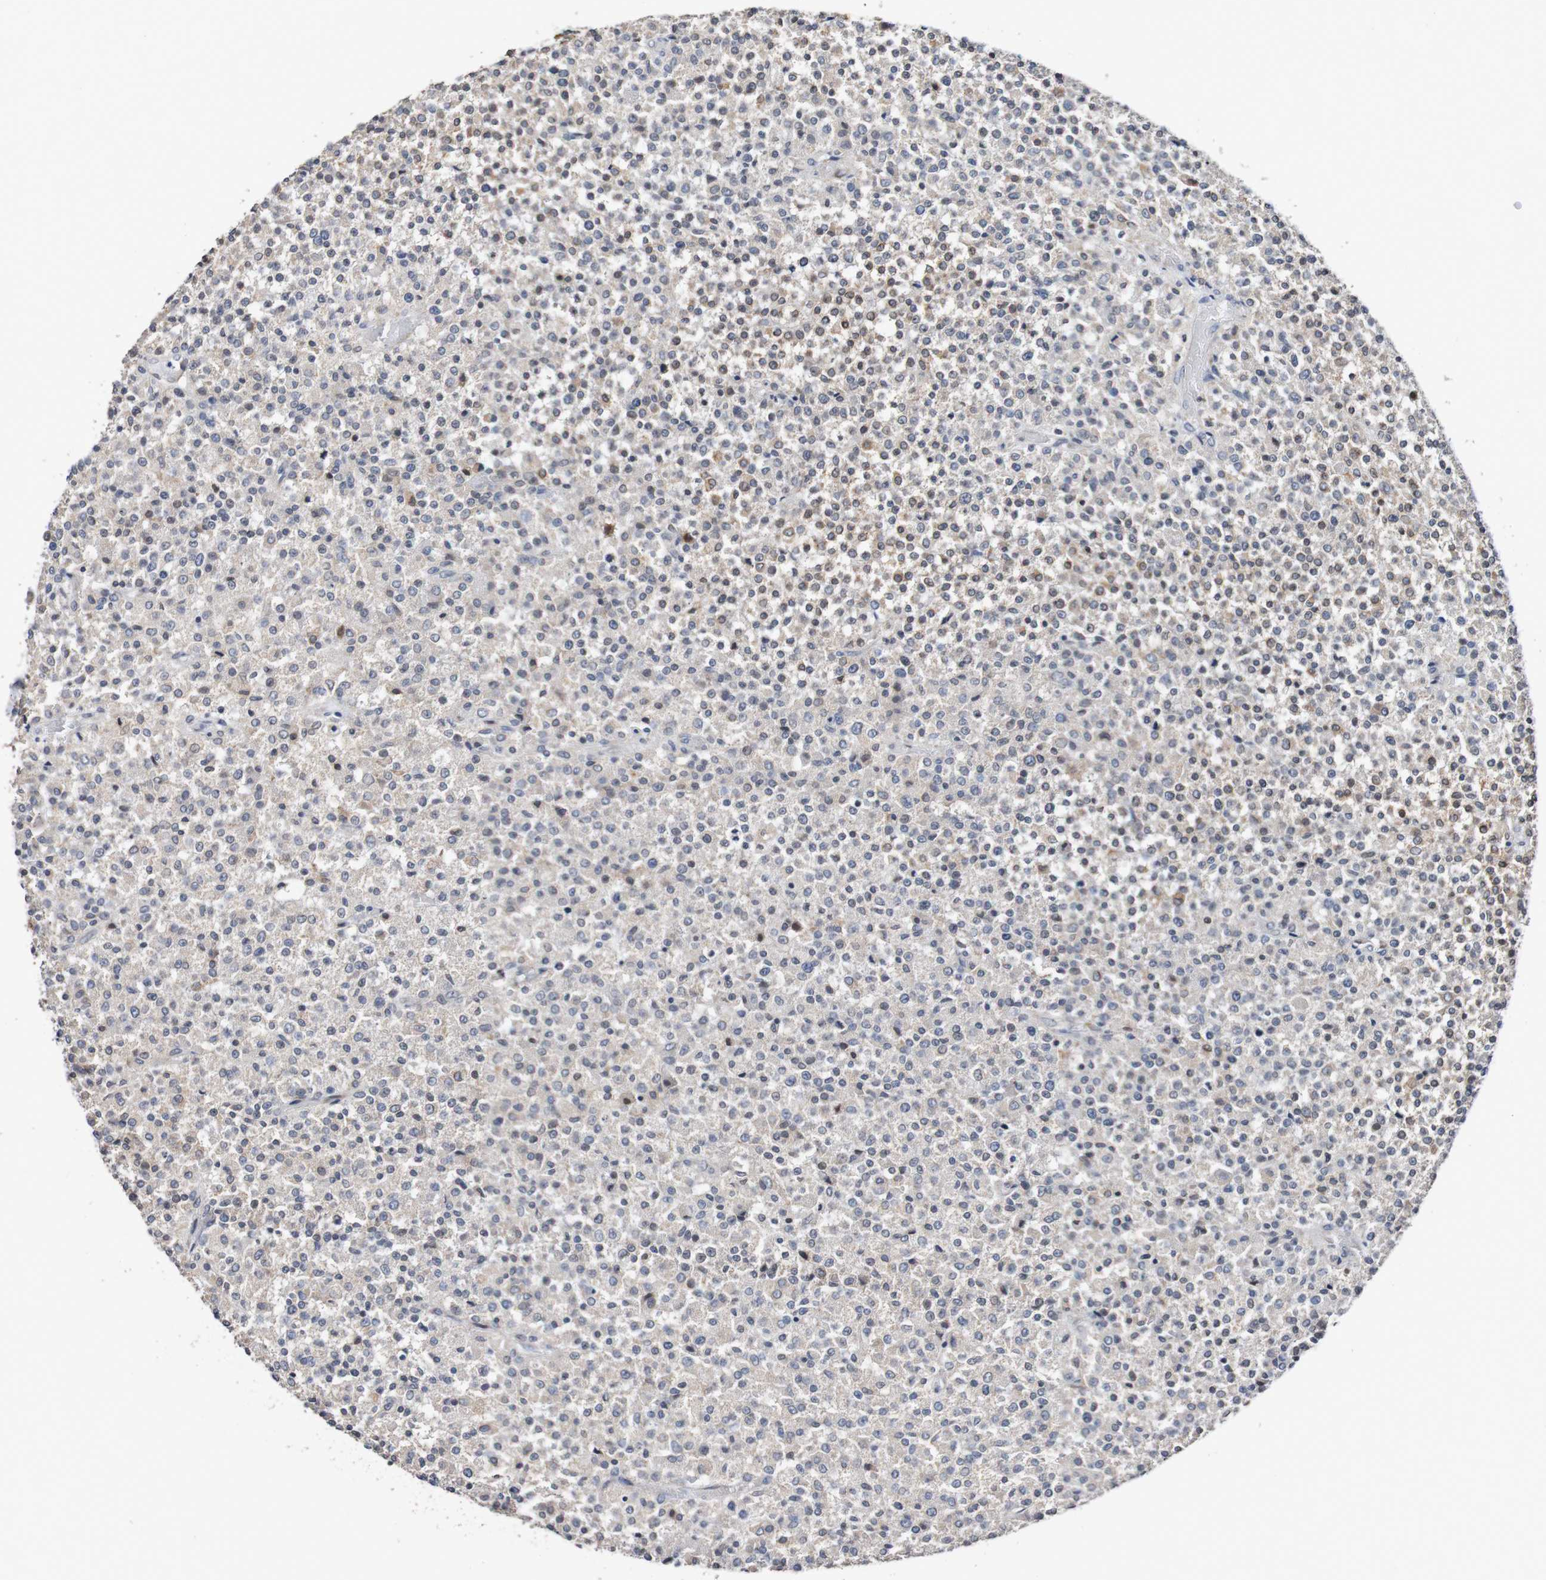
{"staining": {"intensity": "negative", "quantity": "none", "location": "none"}, "tissue": "testis cancer", "cell_type": "Tumor cells", "image_type": "cancer", "snomed": [{"axis": "morphology", "description": "Seminoma, NOS"}, {"axis": "topography", "description": "Testis"}], "caption": "IHC image of human seminoma (testis) stained for a protein (brown), which reveals no staining in tumor cells. The staining was performed using DAB to visualize the protein expression in brown, while the nuclei were stained in blue with hematoxylin (Magnification: 20x).", "gene": "FIBP", "patient": {"sex": "male", "age": 59}}